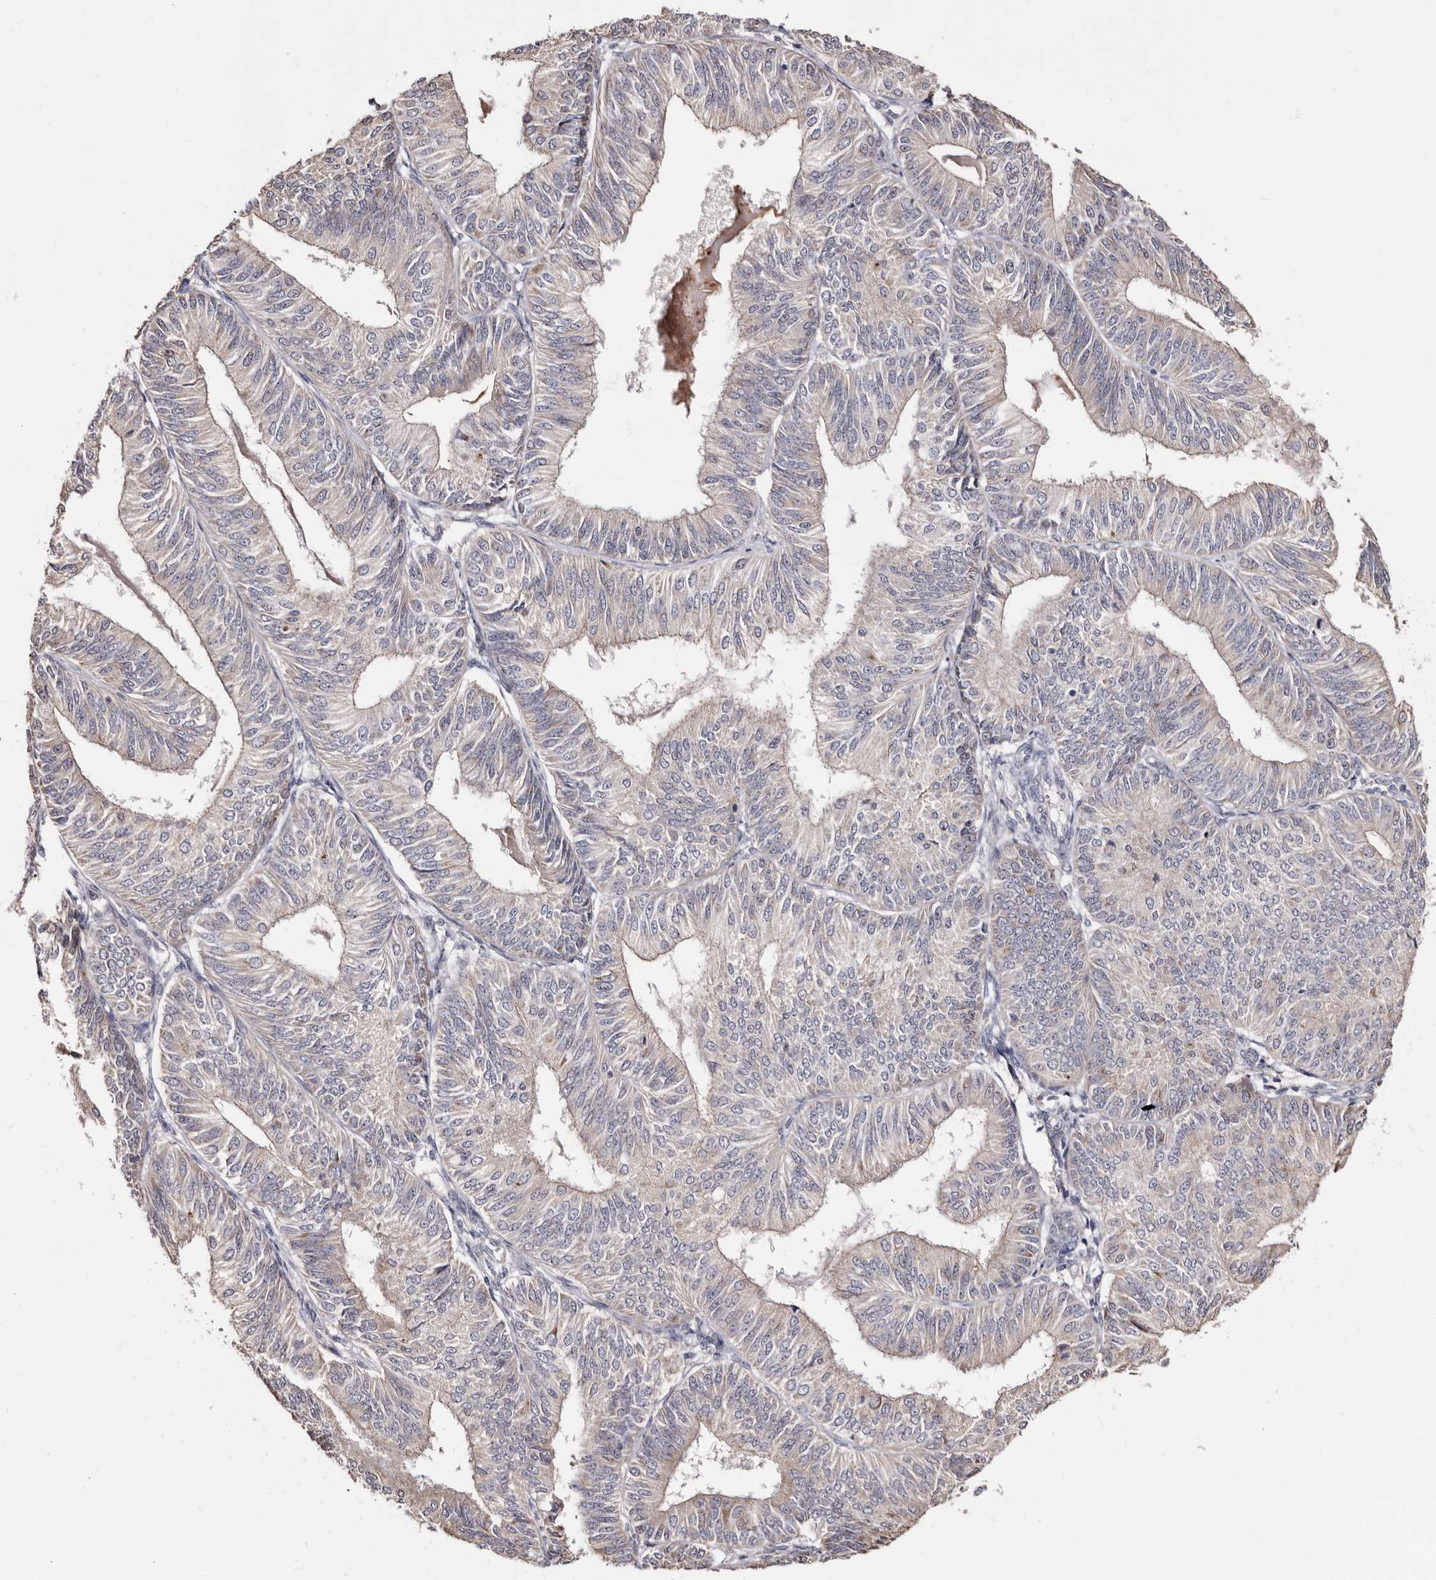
{"staining": {"intensity": "negative", "quantity": "none", "location": "none"}, "tissue": "endometrial cancer", "cell_type": "Tumor cells", "image_type": "cancer", "snomed": [{"axis": "morphology", "description": "Adenocarcinoma, NOS"}, {"axis": "topography", "description": "Endometrium"}], "caption": "IHC histopathology image of neoplastic tissue: endometrial cancer (adenocarcinoma) stained with DAB exhibits no significant protein staining in tumor cells. (DAB (3,3'-diaminobenzidine) immunohistochemistry (IHC) visualized using brightfield microscopy, high magnification).", "gene": "PTAFR", "patient": {"sex": "female", "age": 58}}